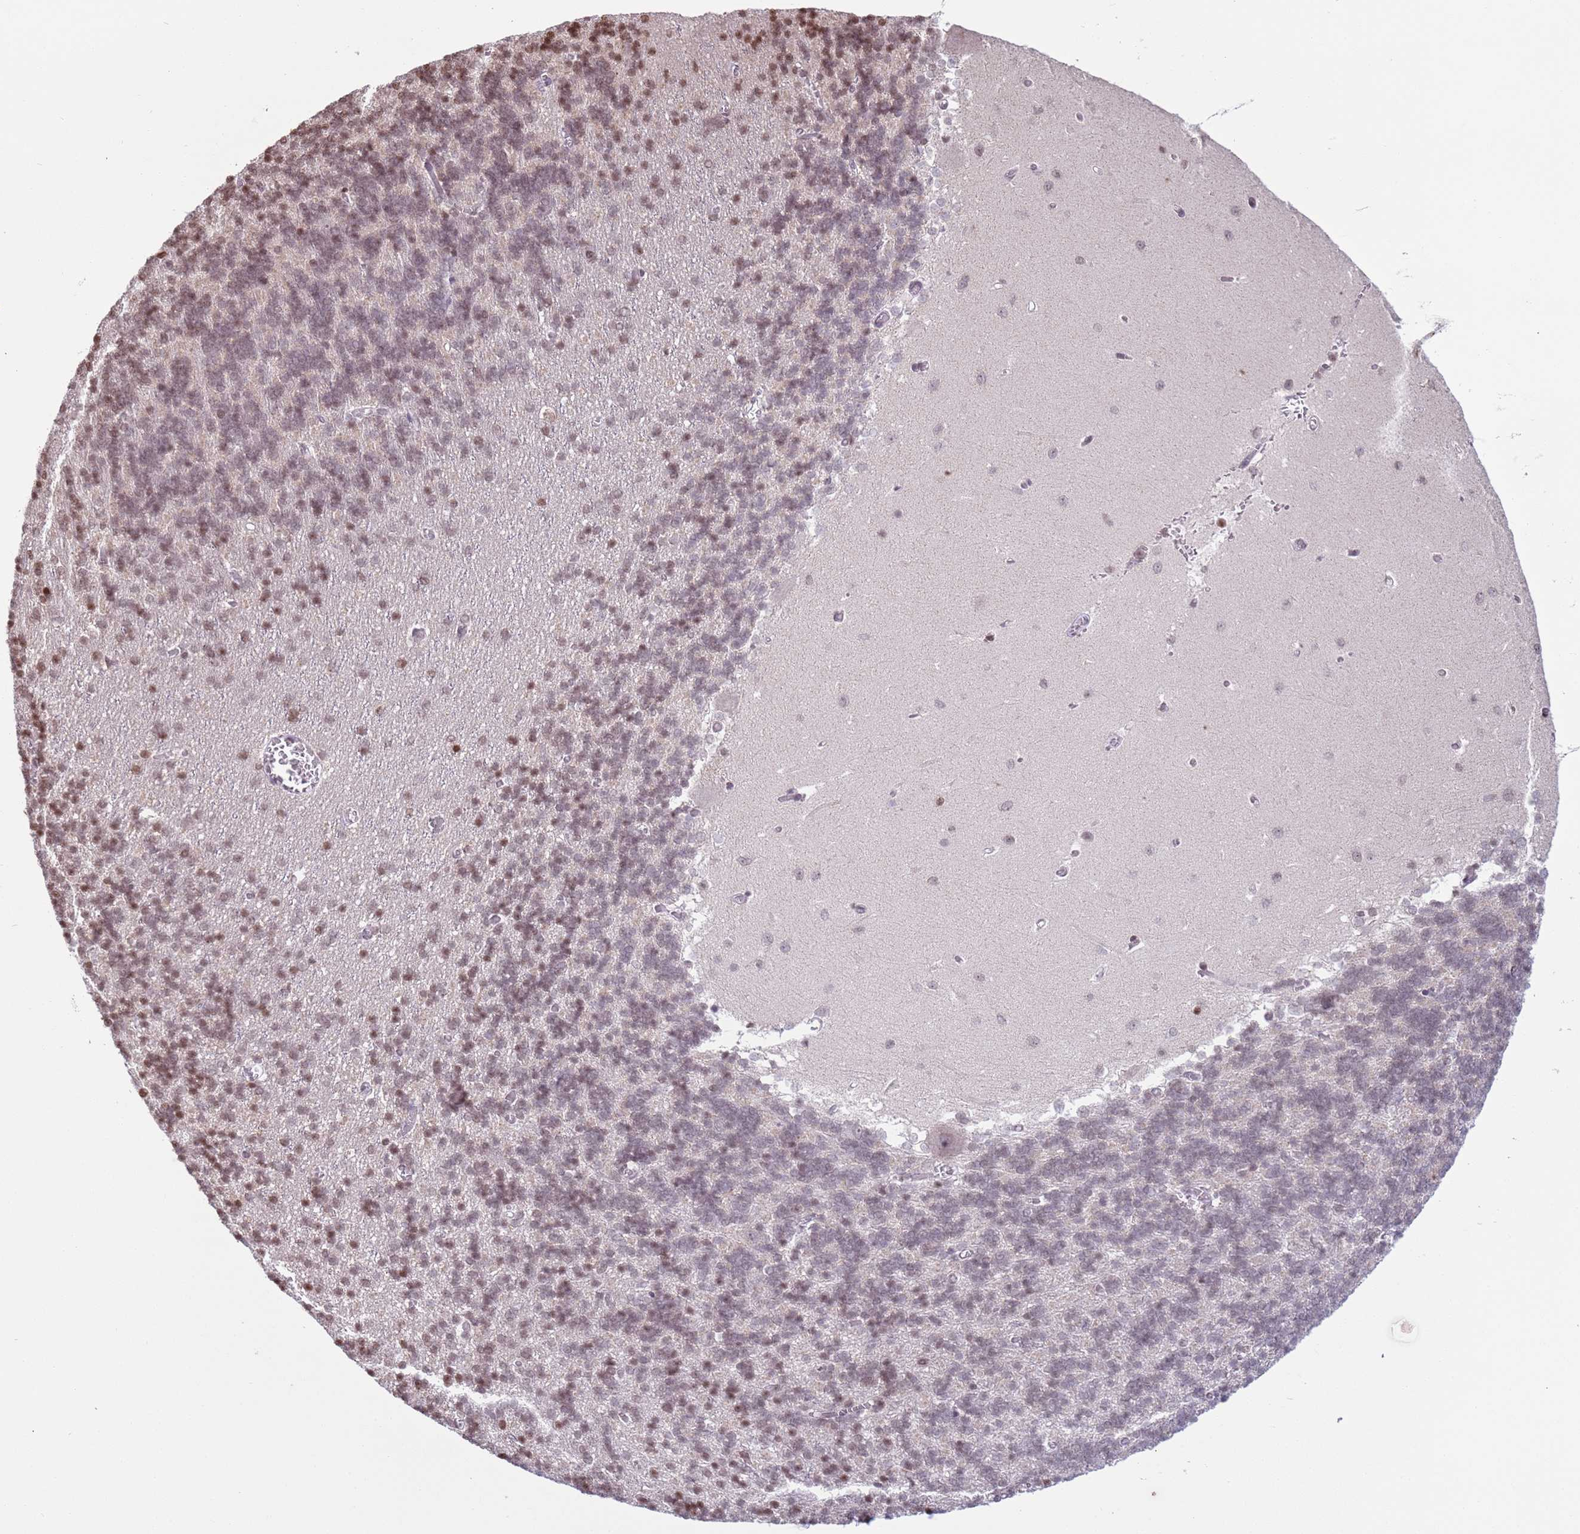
{"staining": {"intensity": "moderate", "quantity": "25%-75%", "location": "nuclear"}, "tissue": "cerebellum", "cell_type": "Cells in granular layer", "image_type": "normal", "snomed": [{"axis": "morphology", "description": "Normal tissue, NOS"}, {"axis": "topography", "description": "Cerebellum"}], "caption": "Brown immunohistochemical staining in normal human cerebellum exhibits moderate nuclear positivity in about 25%-75% of cells in granular layer.", "gene": "SCAF1", "patient": {"sex": "male", "age": 37}}